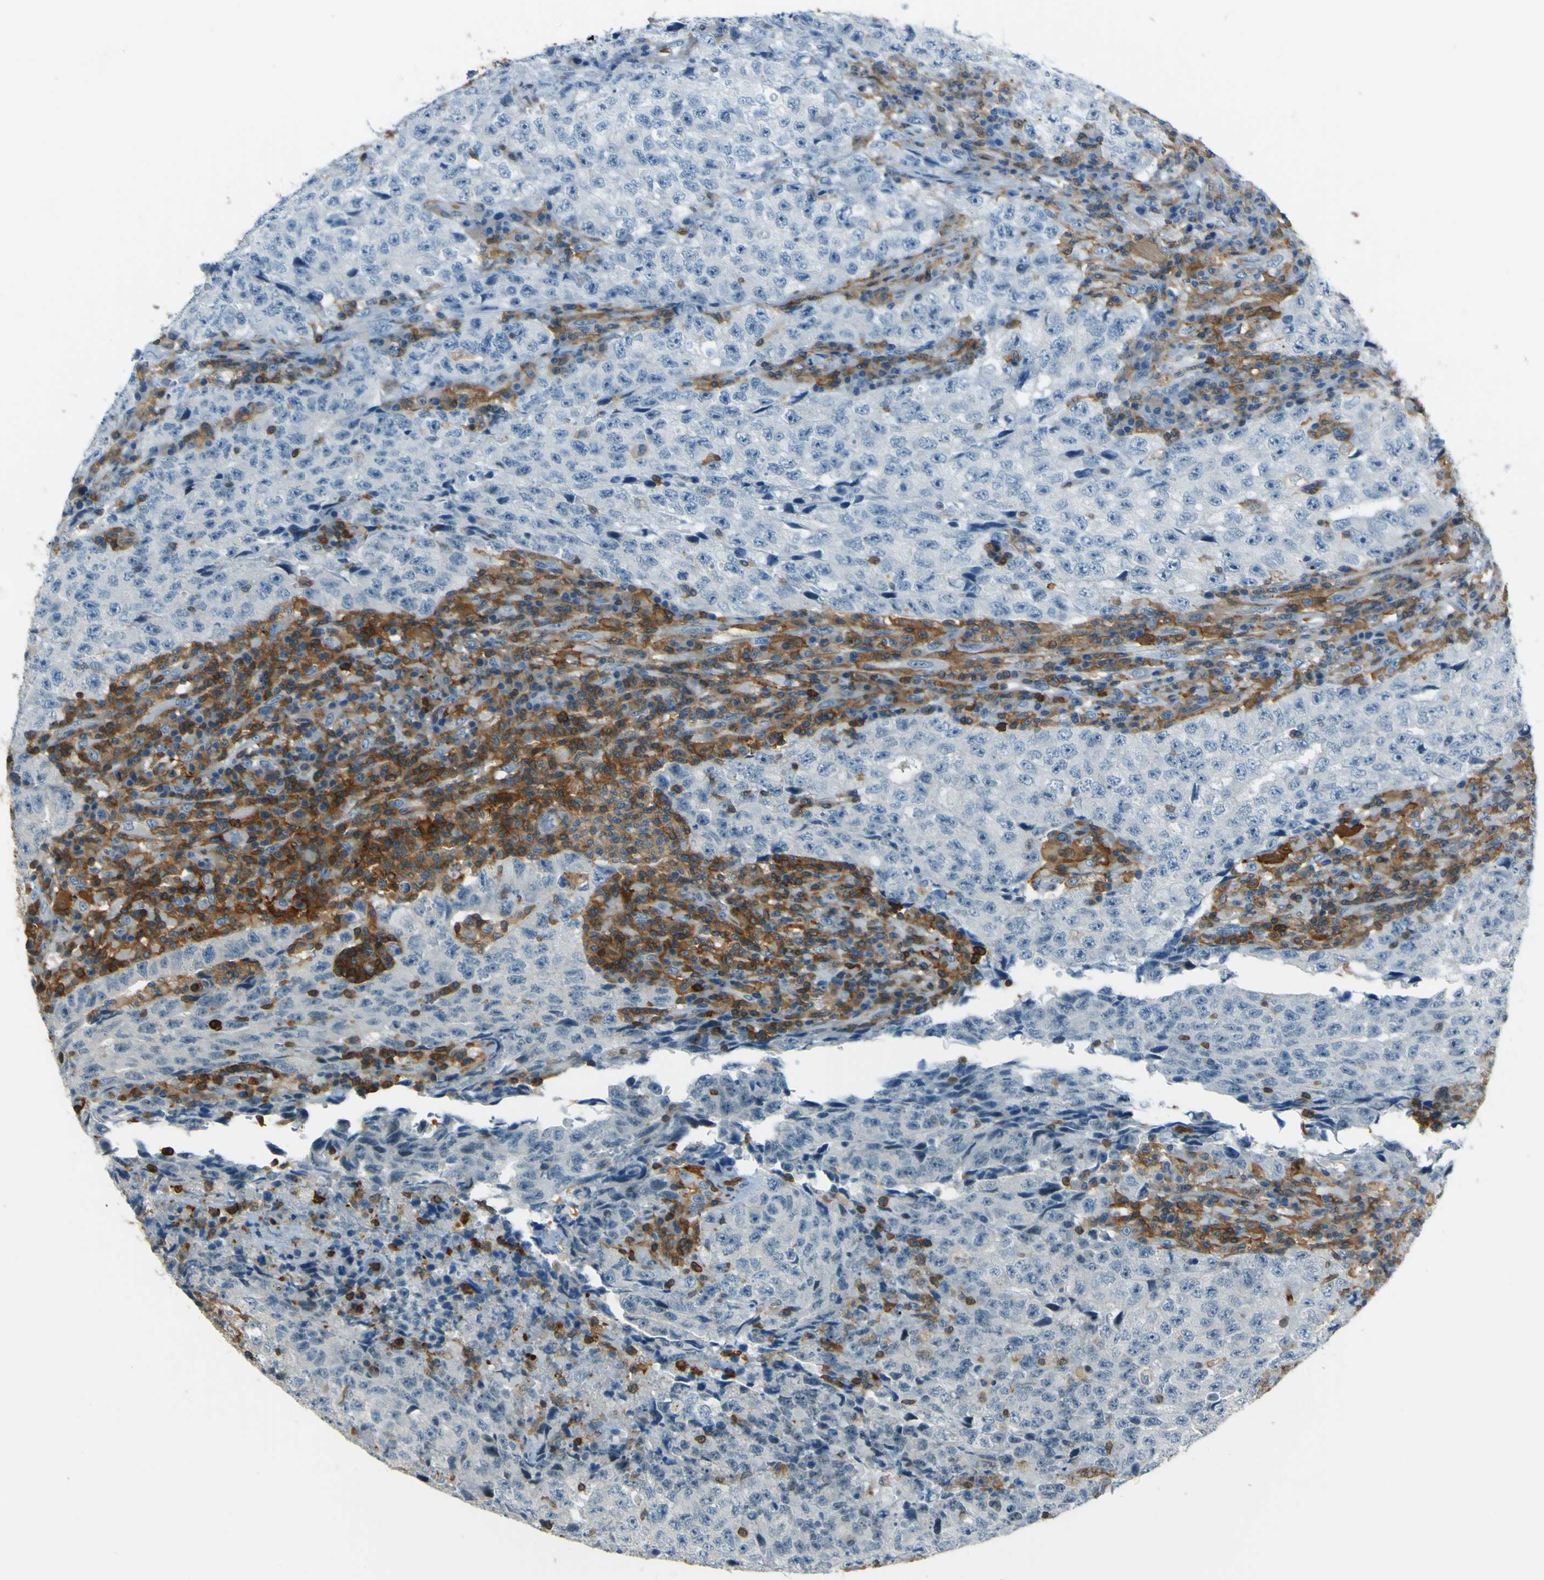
{"staining": {"intensity": "negative", "quantity": "none", "location": "none"}, "tissue": "testis cancer", "cell_type": "Tumor cells", "image_type": "cancer", "snomed": [{"axis": "morphology", "description": "Necrosis, NOS"}, {"axis": "morphology", "description": "Carcinoma, Embryonal, NOS"}, {"axis": "topography", "description": "Testis"}], "caption": "Protein analysis of testis embryonal carcinoma demonstrates no significant expression in tumor cells. The staining was performed using DAB (3,3'-diaminobenzidine) to visualize the protein expression in brown, while the nuclei were stained in blue with hematoxylin (Magnification: 20x).", "gene": "PCDHB5", "patient": {"sex": "male", "age": 19}}